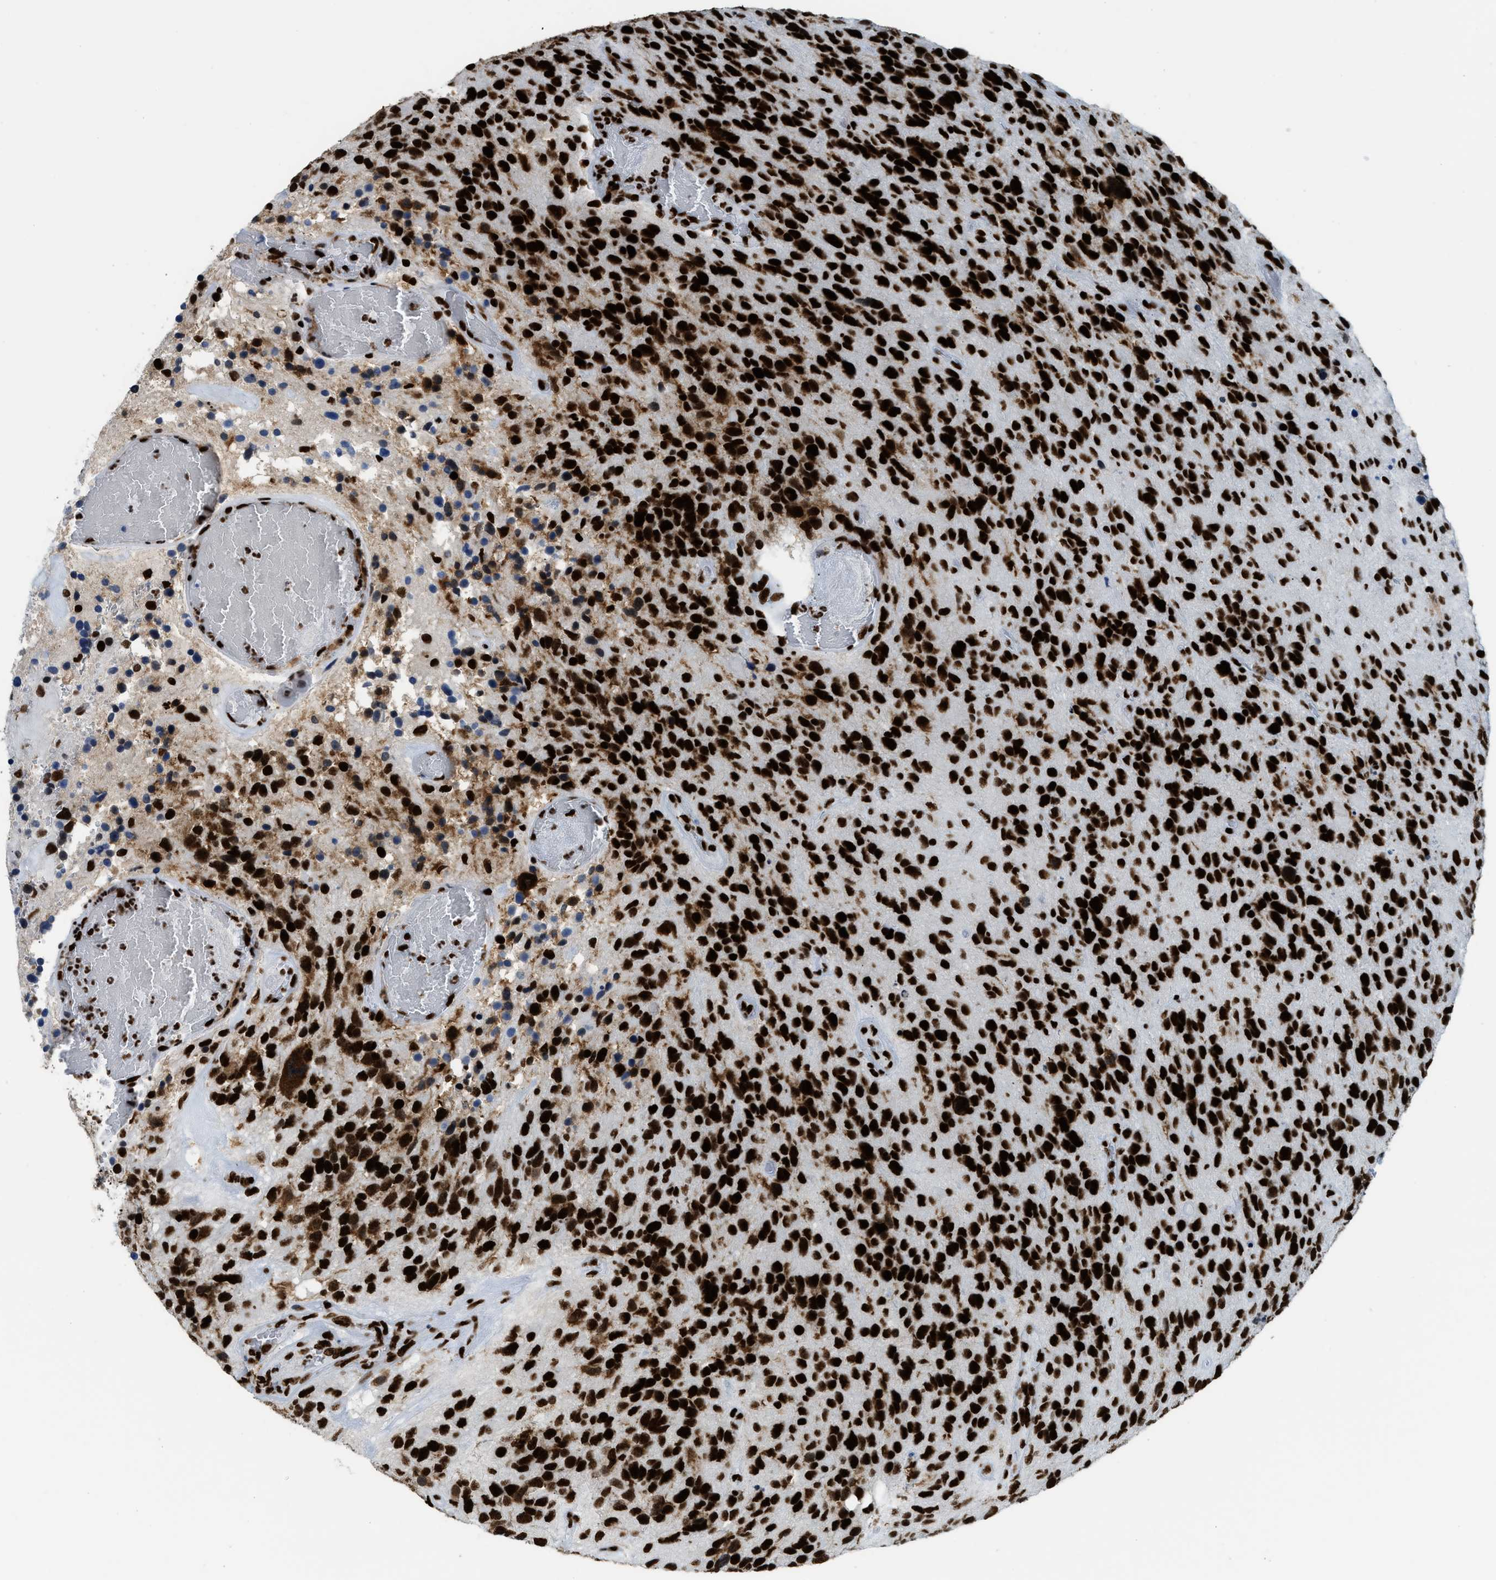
{"staining": {"intensity": "strong", "quantity": ">75%", "location": "nuclear"}, "tissue": "glioma", "cell_type": "Tumor cells", "image_type": "cancer", "snomed": [{"axis": "morphology", "description": "Glioma, malignant, High grade"}, {"axis": "topography", "description": "Brain"}], "caption": "Immunohistochemical staining of malignant glioma (high-grade) exhibits high levels of strong nuclear staining in approximately >75% of tumor cells.", "gene": "PIF1", "patient": {"sex": "female", "age": 58}}